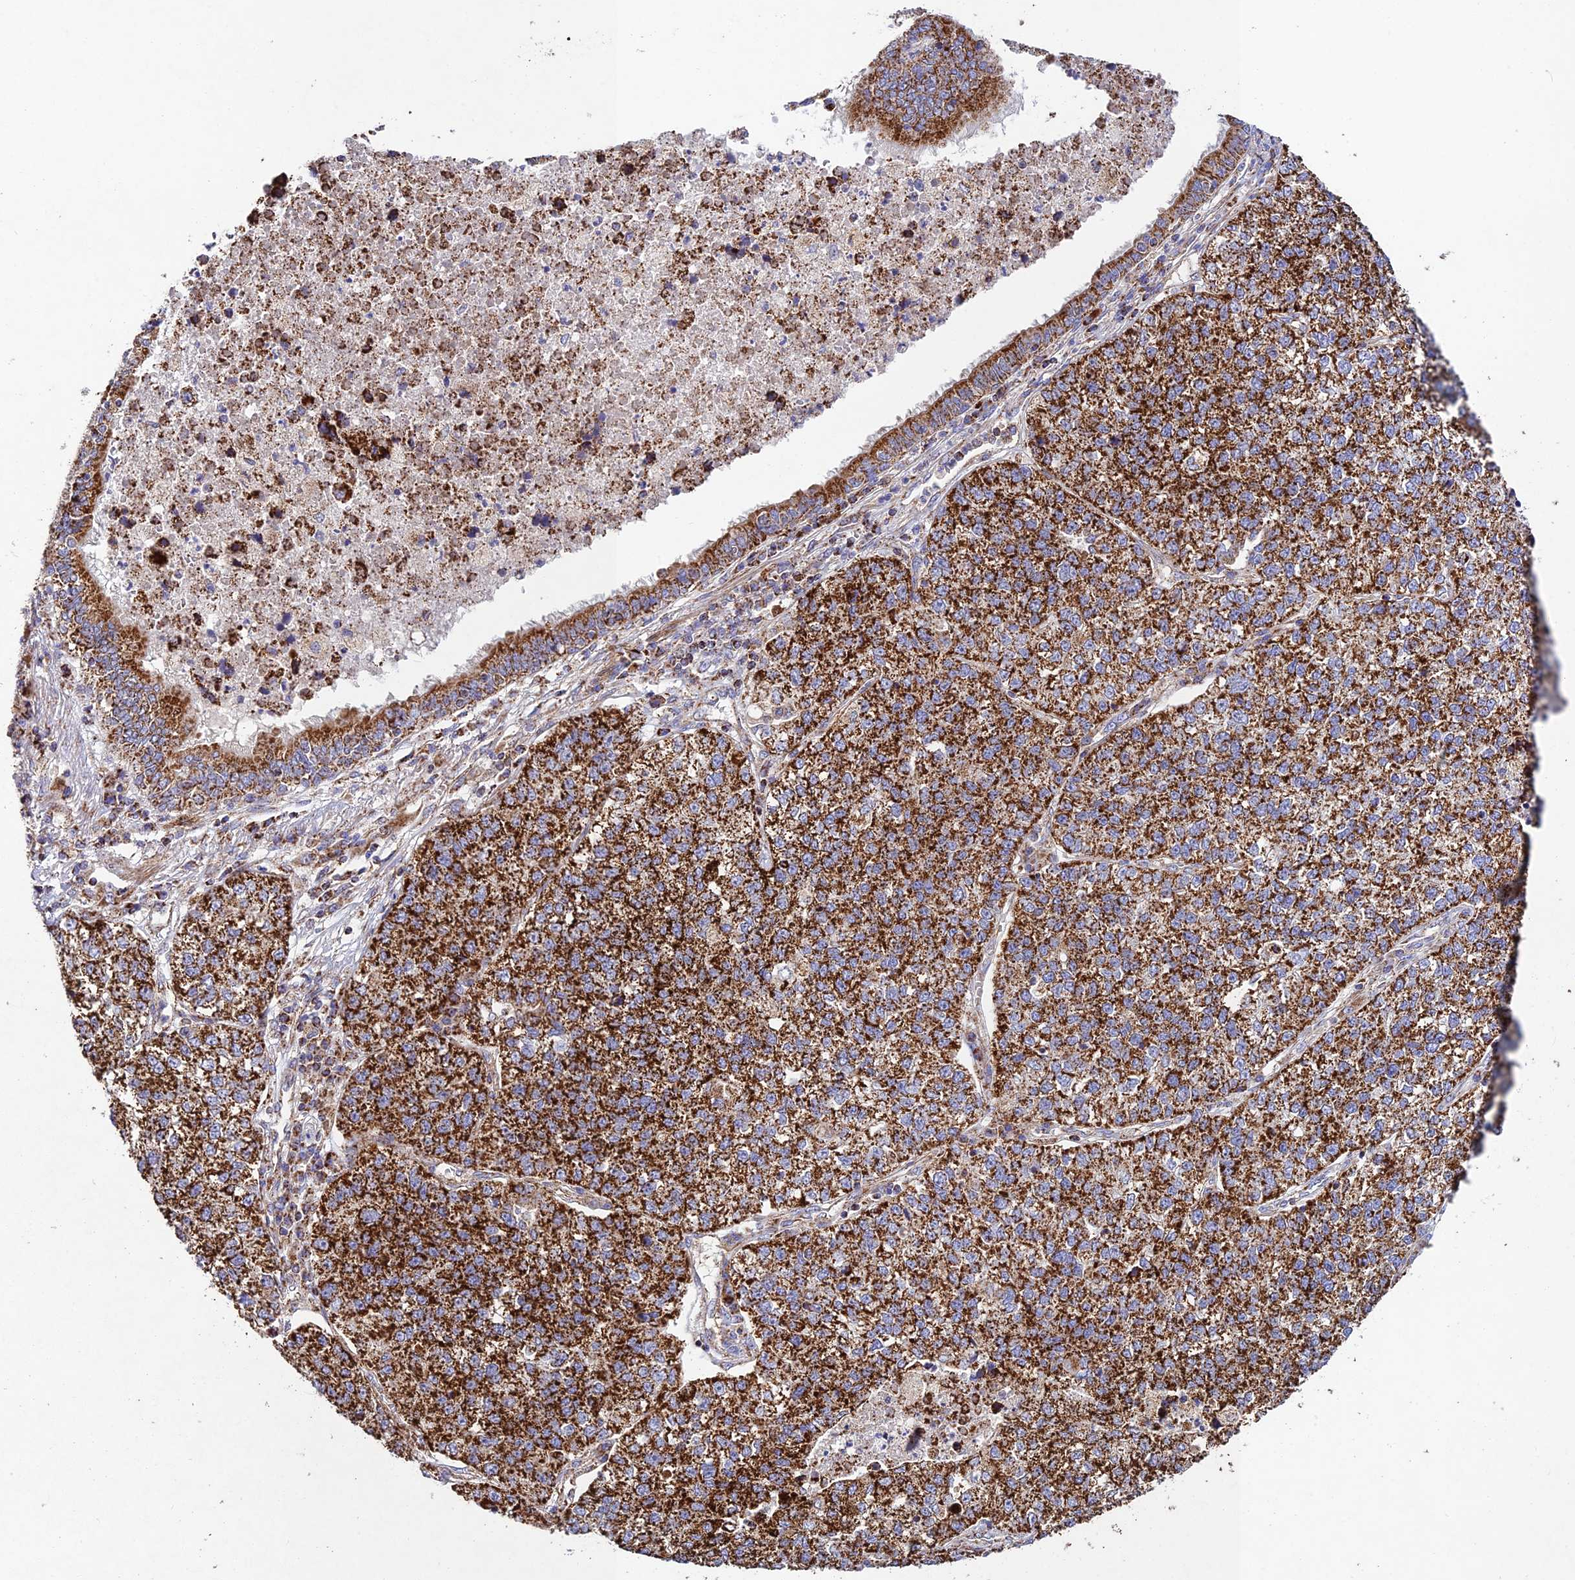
{"staining": {"intensity": "strong", "quantity": ">75%", "location": "cytoplasmic/membranous"}, "tissue": "lung cancer", "cell_type": "Tumor cells", "image_type": "cancer", "snomed": [{"axis": "morphology", "description": "Adenocarcinoma, NOS"}, {"axis": "topography", "description": "Lung"}], "caption": "Immunohistochemical staining of lung adenocarcinoma displays strong cytoplasmic/membranous protein staining in about >75% of tumor cells. Immunohistochemistry (ihc) stains the protein of interest in brown and the nuclei are stained blue.", "gene": "KHDC3L", "patient": {"sex": "male", "age": 49}}